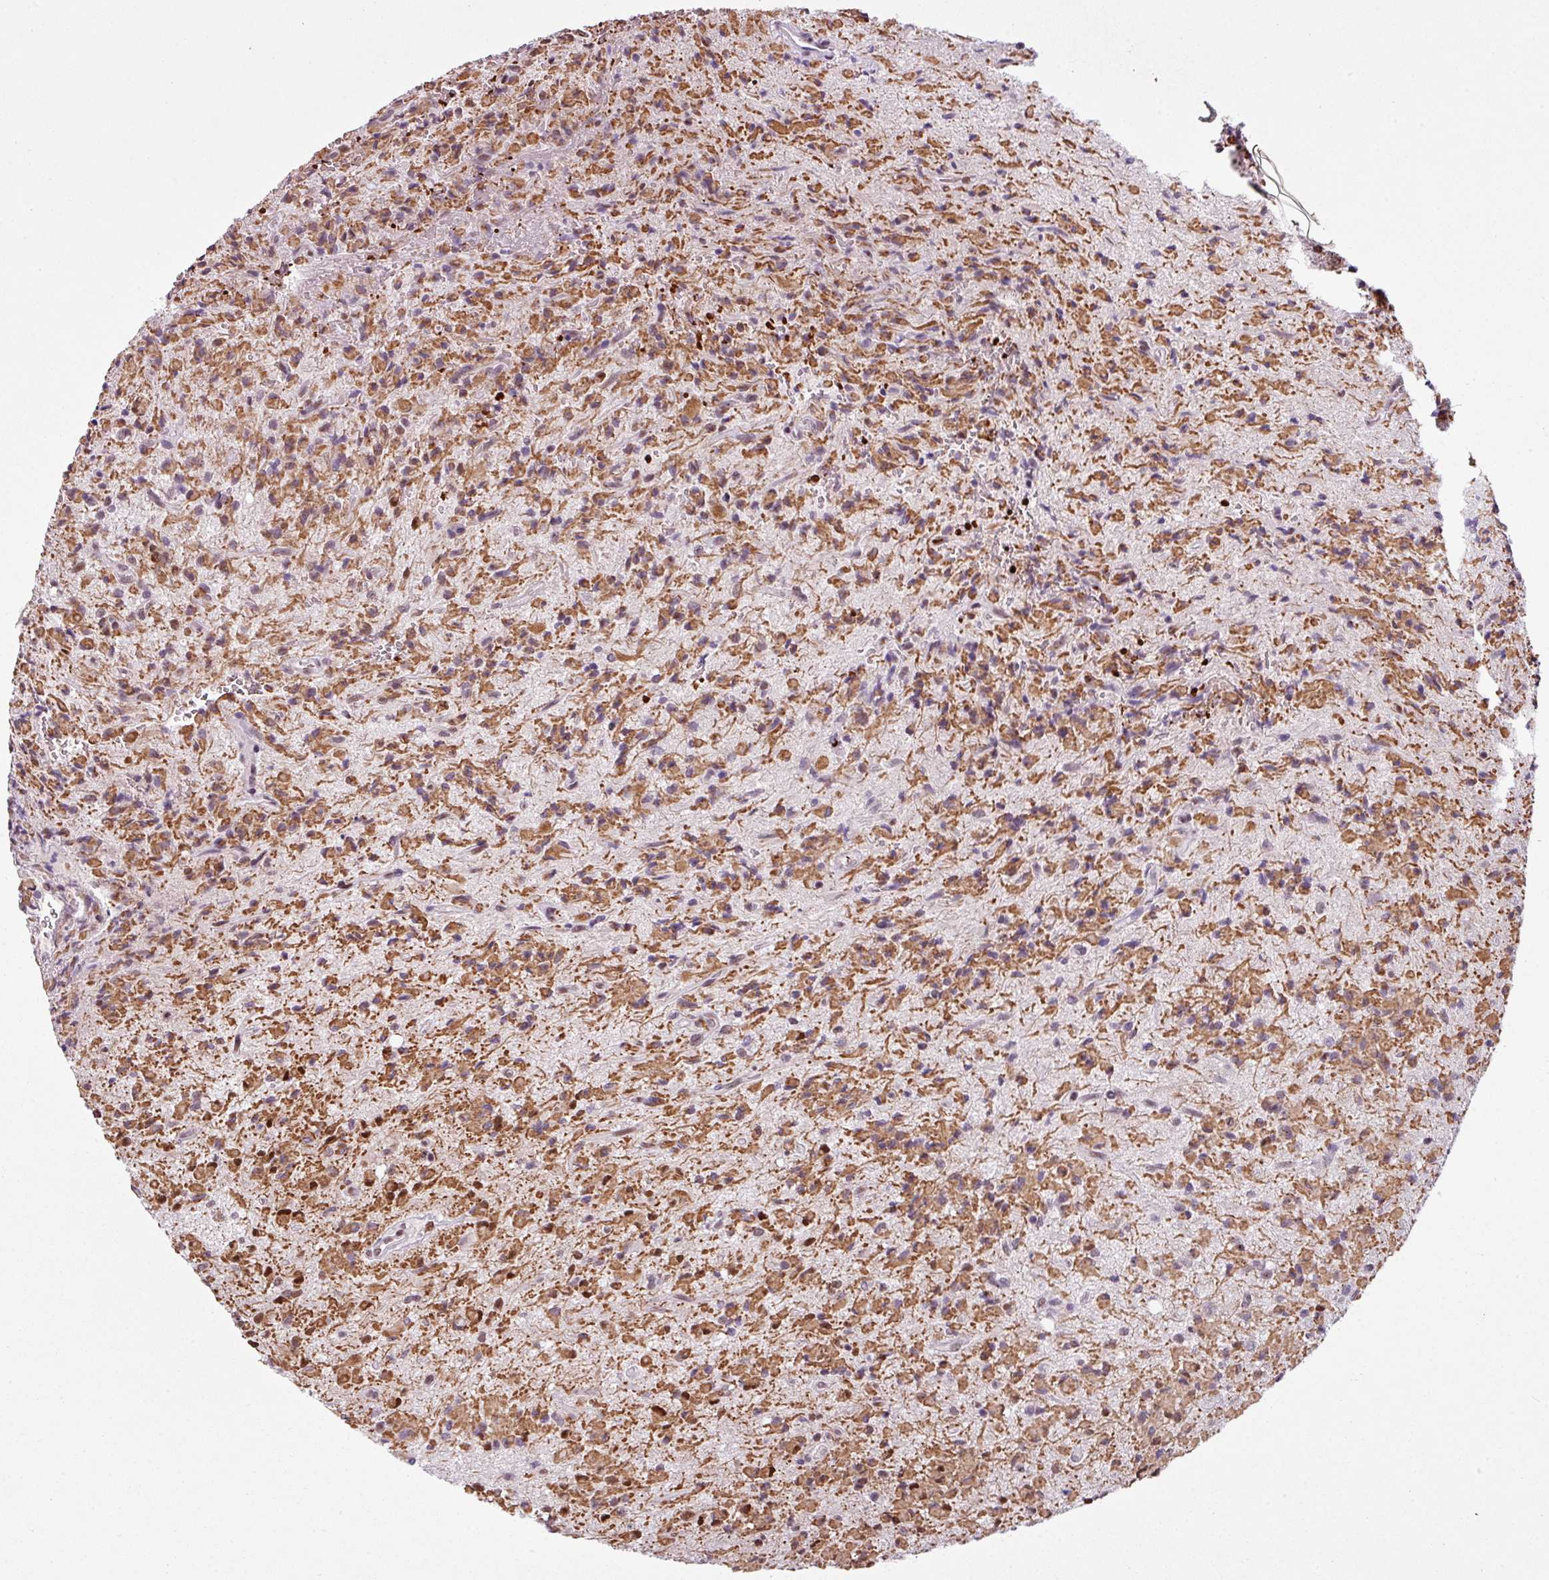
{"staining": {"intensity": "strong", "quantity": "25%-75%", "location": "nuclear"}, "tissue": "glioma", "cell_type": "Tumor cells", "image_type": "cancer", "snomed": [{"axis": "morphology", "description": "Glioma, malignant, Low grade"}, {"axis": "topography", "description": "Brain"}], "caption": "Immunohistochemical staining of human glioma displays strong nuclear protein positivity in about 25%-75% of tumor cells.", "gene": "PRDM5", "patient": {"sex": "female", "age": 33}}